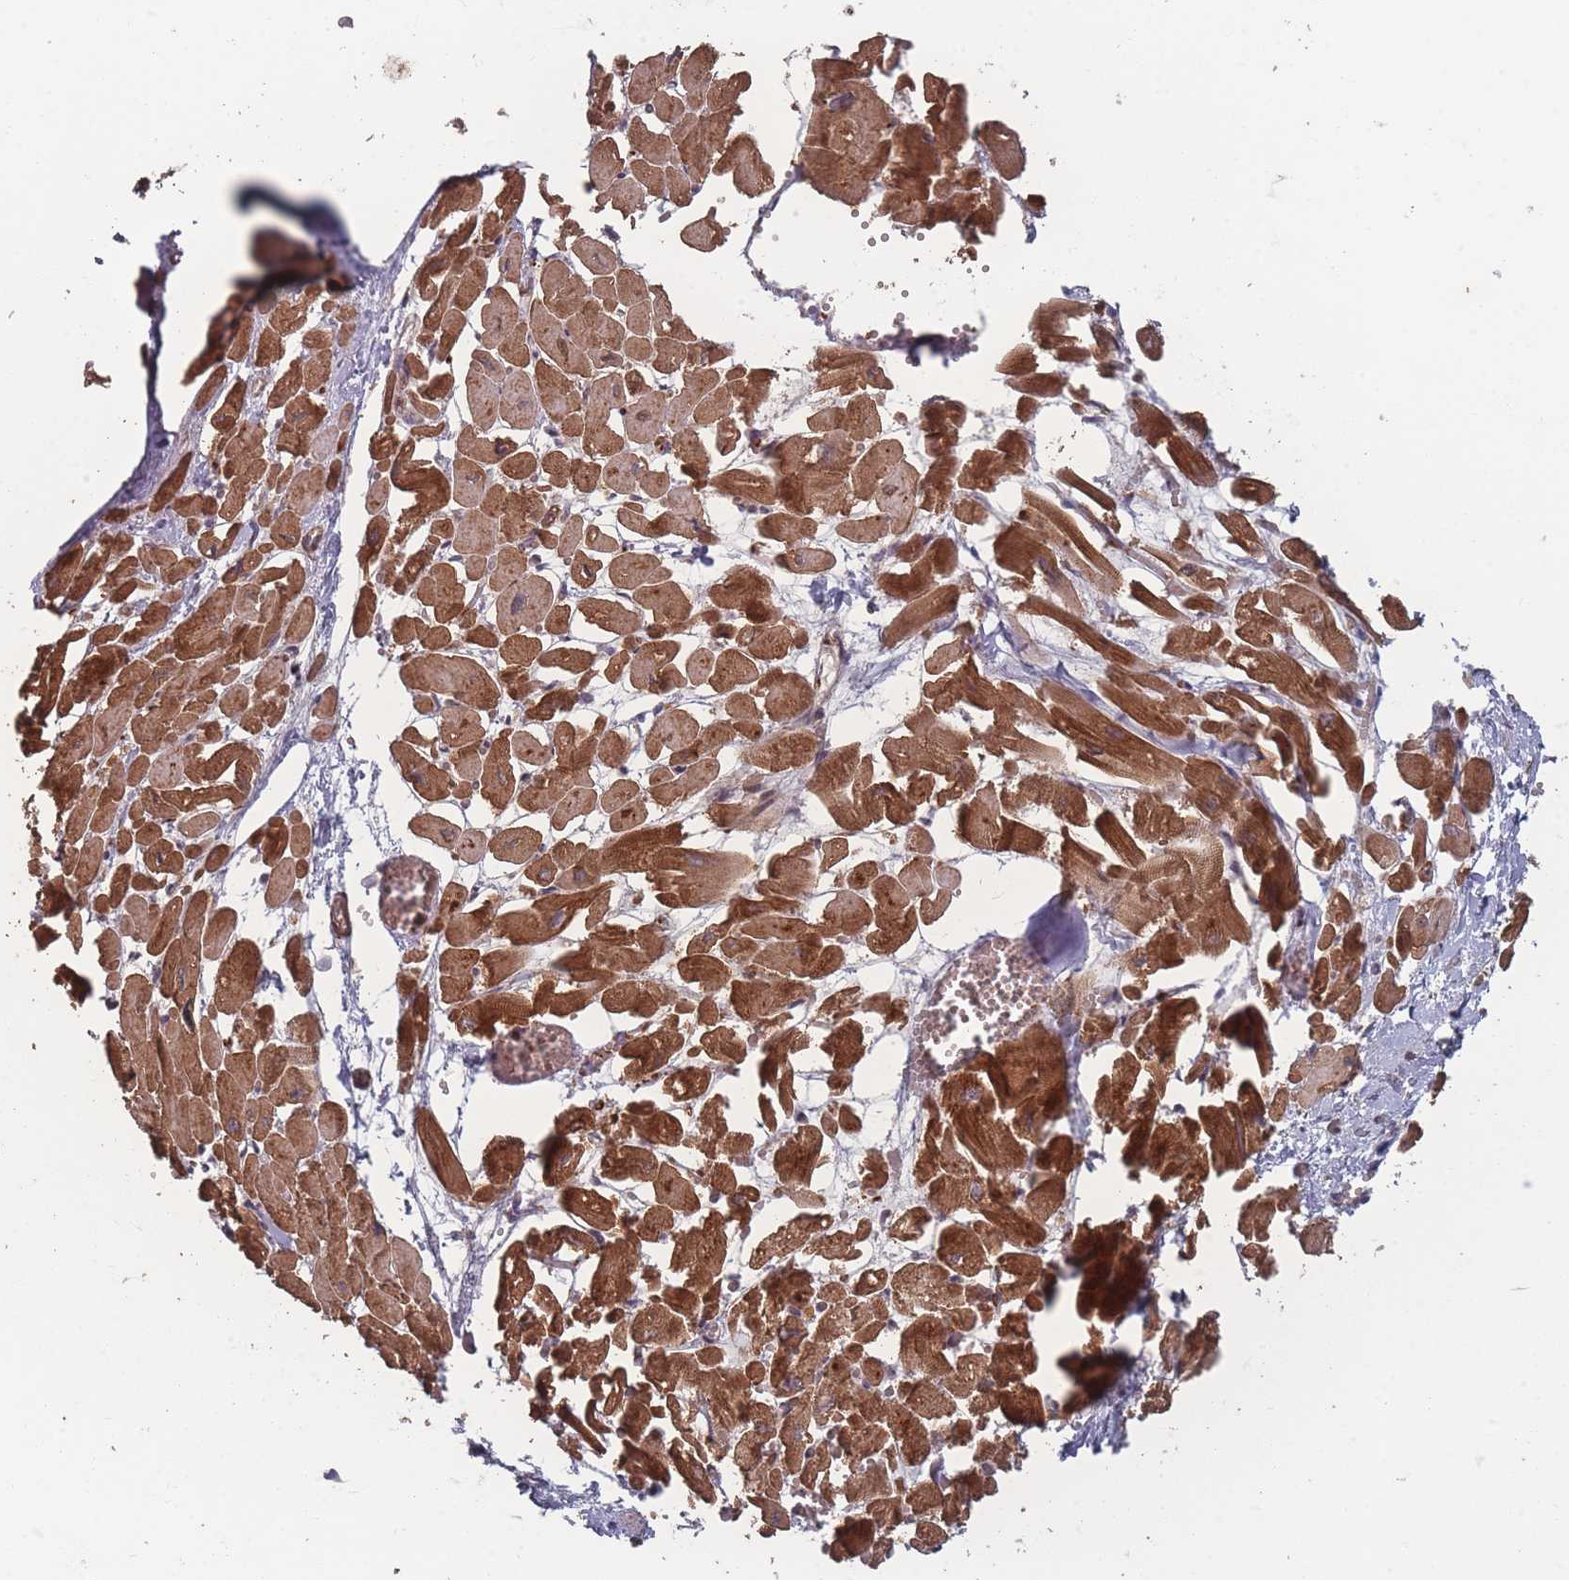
{"staining": {"intensity": "strong", "quantity": ">75%", "location": "cytoplasmic/membranous"}, "tissue": "heart muscle", "cell_type": "Cardiomyocytes", "image_type": "normal", "snomed": [{"axis": "morphology", "description": "Normal tissue, NOS"}, {"axis": "topography", "description": "Heart"}], "caption": "The histopathology image reveals a brown stain indicating the presence of a protein in the cytoplasmic/membranous of cardiomyocytes in heart muscle. Using DAB (3,3'-diaminobenzidine) (brown) and hematoxylin (blue) stains, captured at high magnification using brightfield microscopy.", "gene": "LYRM7", "patient": {"sex": "male", "age": 54}}